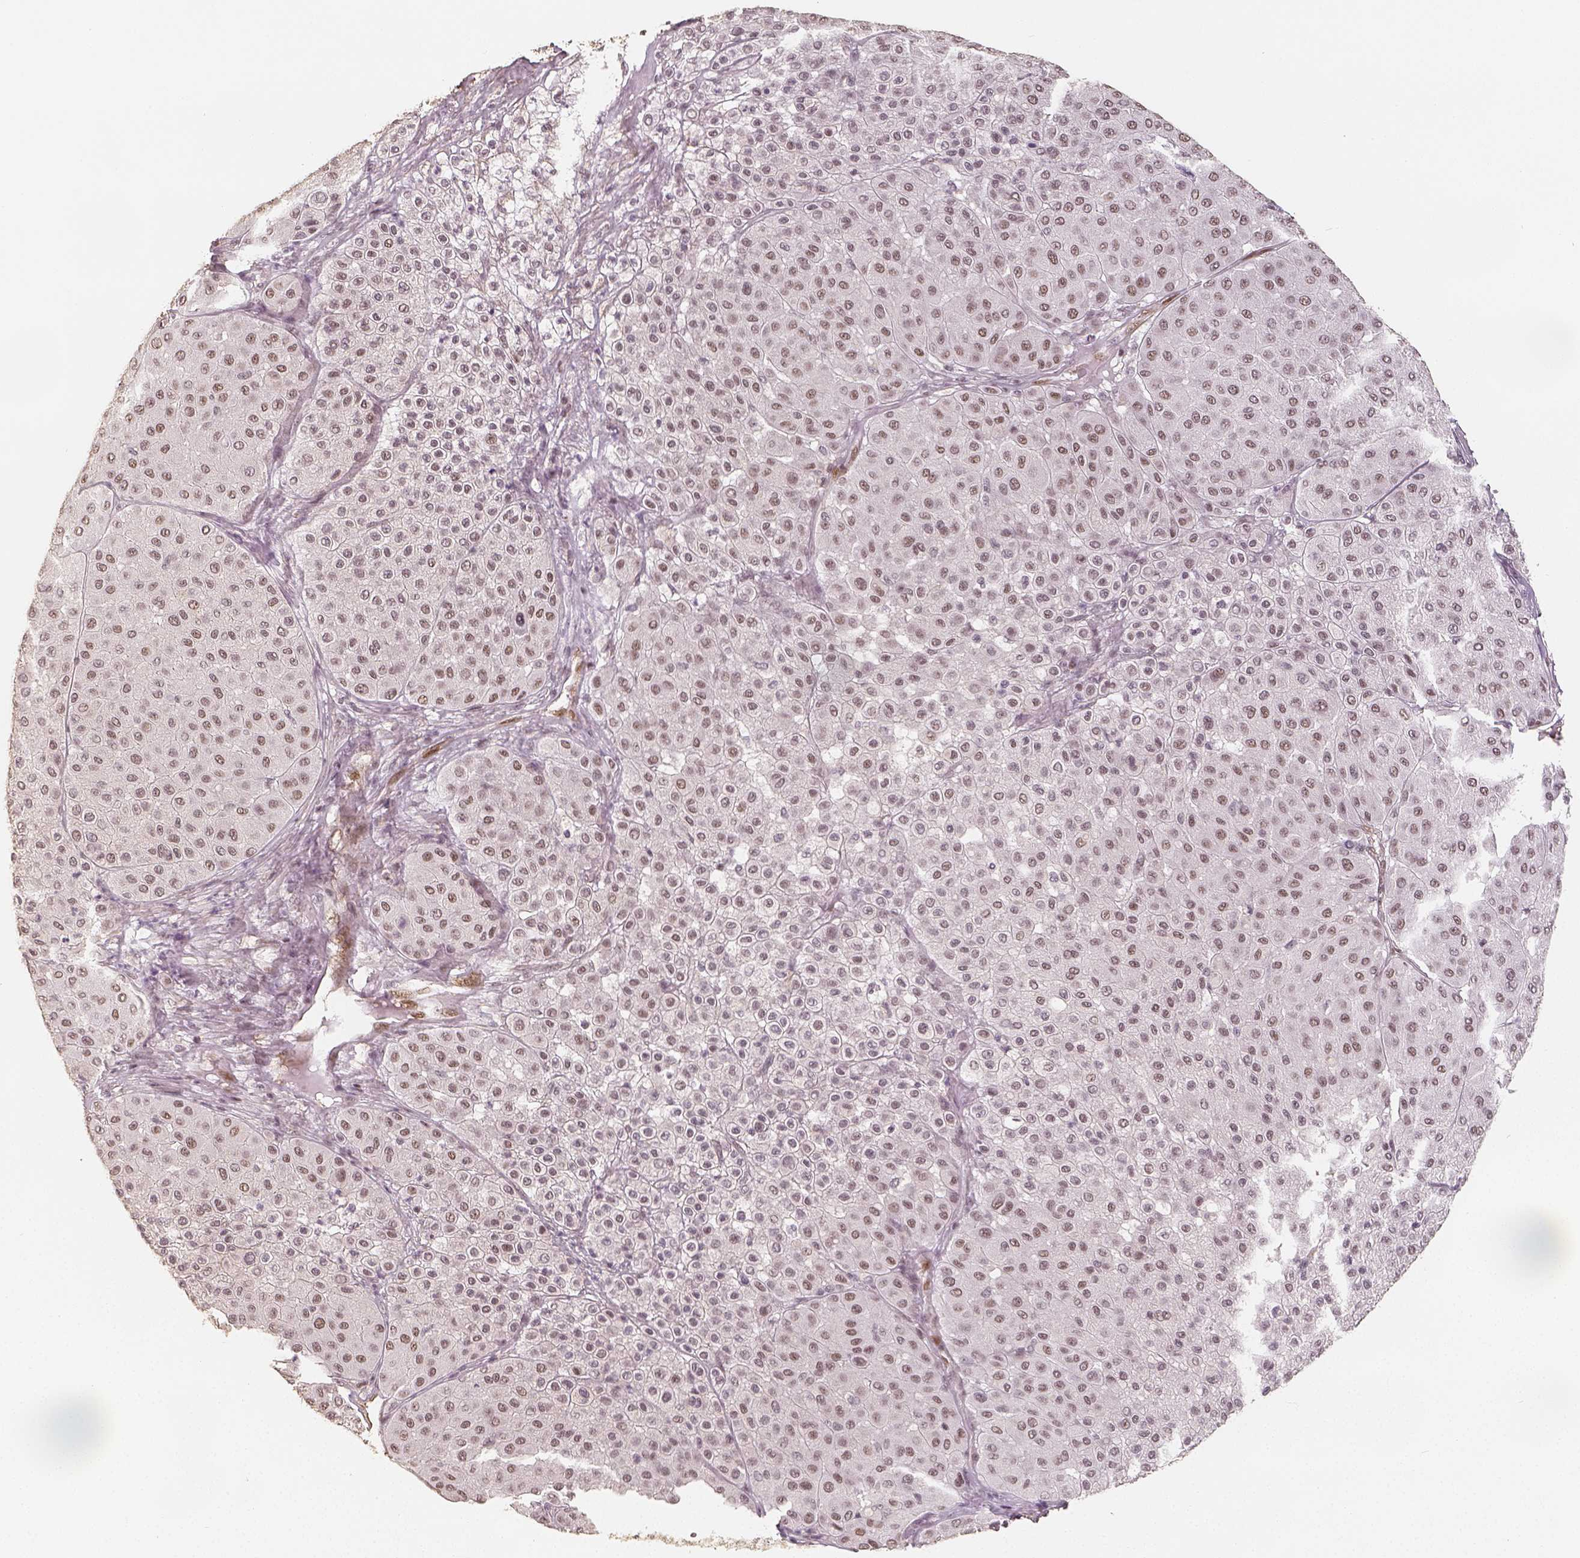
{"staining": {"intensity": "weak", "quantity": "25%-75%", "location": "nuclear"}, "tissue": "melanoma", "cell_type": "Tumor cells", "image_type": "cancer", "snomed": [{"axis": "morphology", "description": "Malignant melanoma, Metastatic site"}, {"axis": "topography", "description": "Smooth muscle"}], "caption": "Immunohistochemistry (IHC) of melanoma exhibits low levels of weak nuclear staining in approximately 25%-75% of tumor cells.", "gene": "HDAC1", "patient": {"sex": "male", "age": 41}}